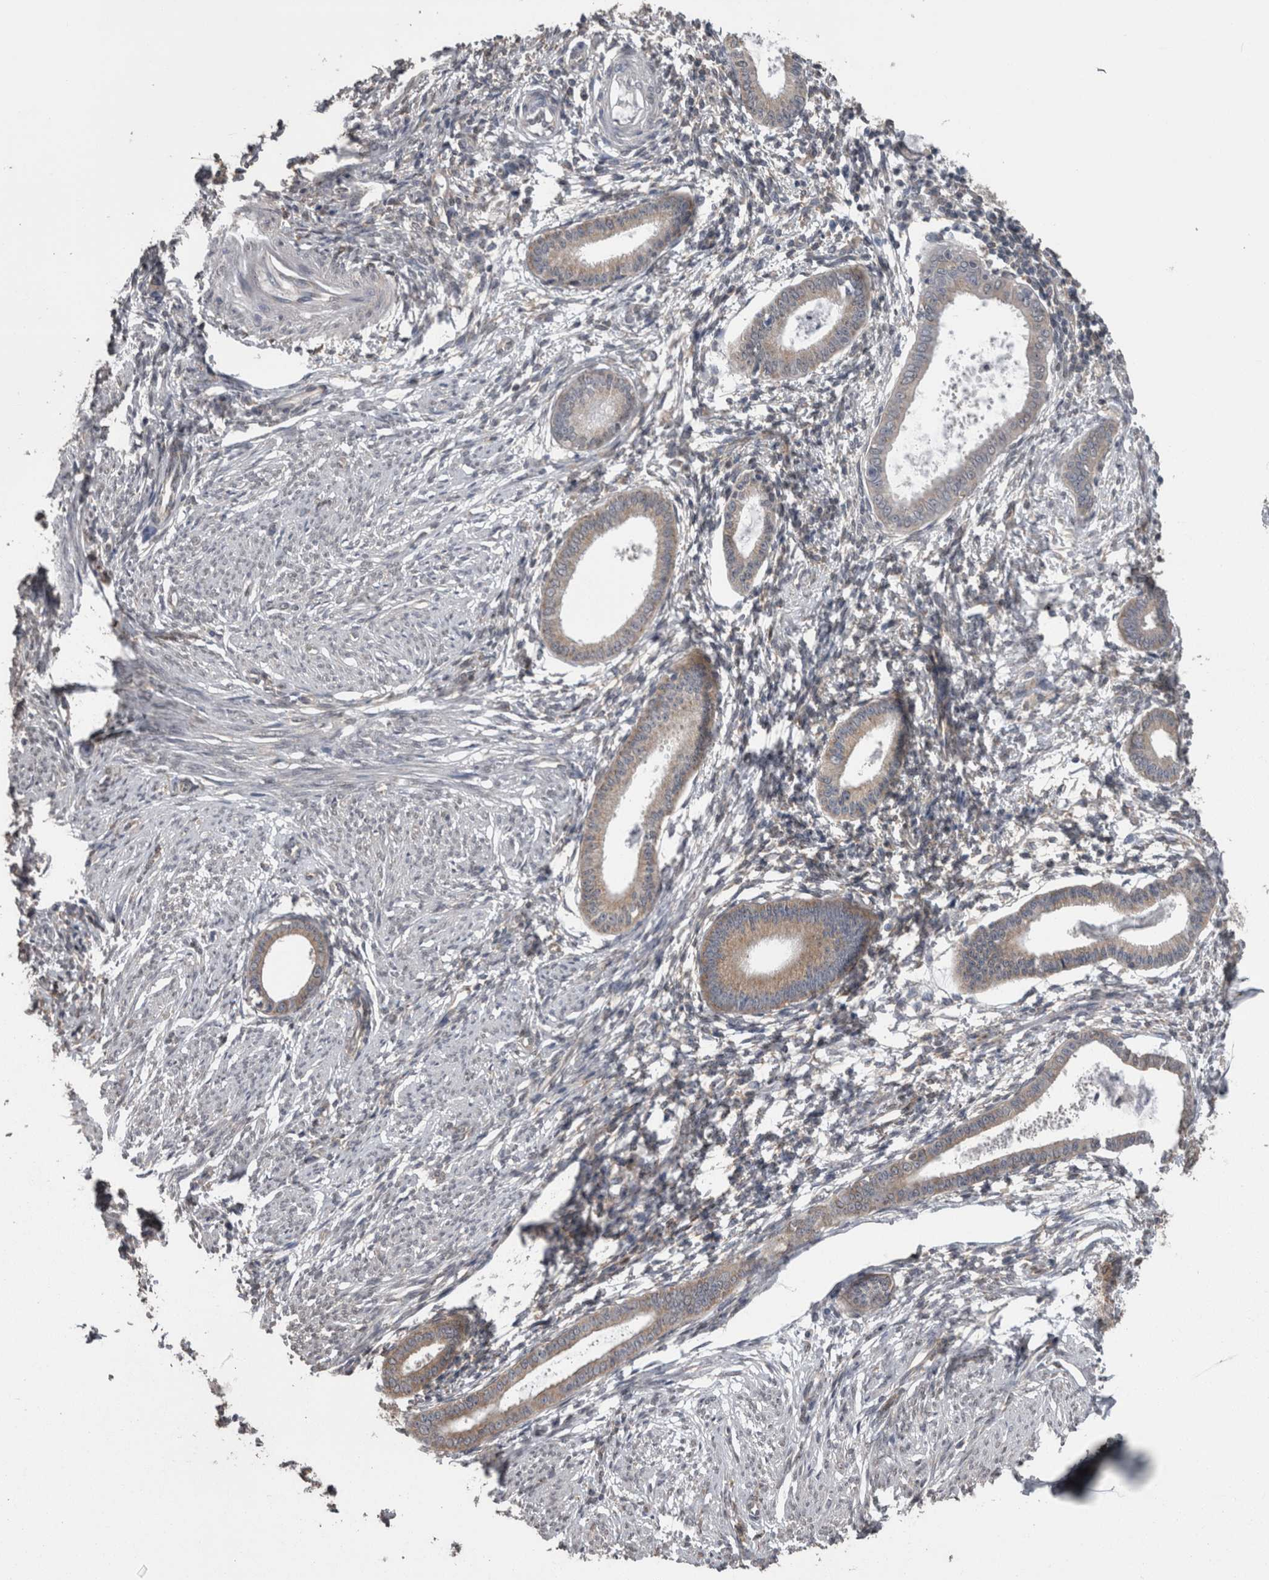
{"staining": {"intensity": "negative", "quantity": "none", "location": "none"}, "tissue": "endometrium", "cell_type": "Cells in endometrial stroma", "image_type": "normal", "snomed": [{"axis": "morphology", "description": "Normal tissue, NOS"}, {"axis": "topography", "description": "Endometrium"}], "caption": "This is an IHC image of benign endometrium. There is no staining in cells in endometrial stroma.", "gene": "DDX6", "patient": {"sex": "female", "age": 56}}